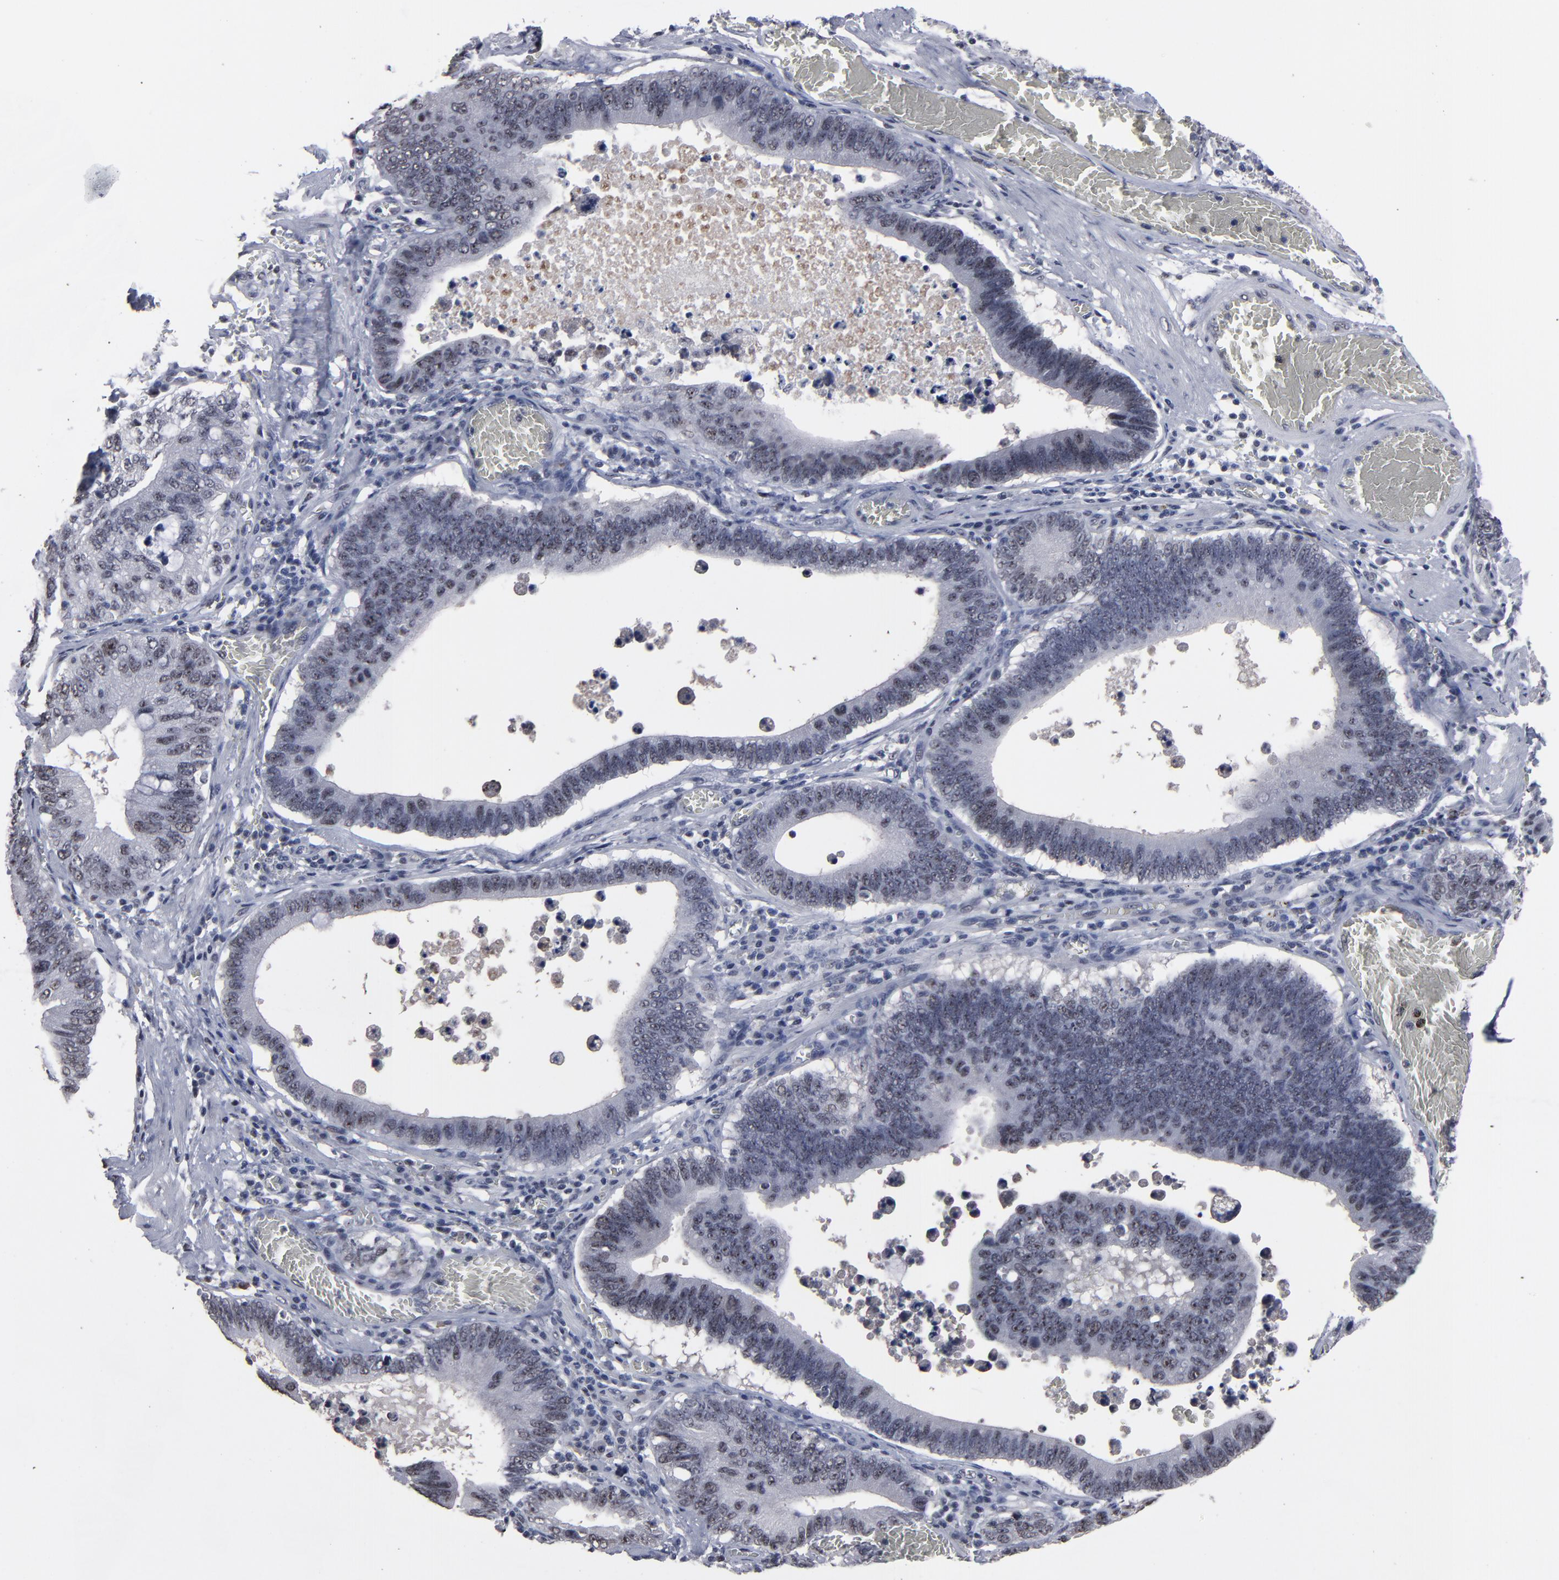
{"staining": {"intensity": "moderate", "quantity": "<25%", "location": "nuclear"}, "tissue": "stomach cancer", "cell_type": "Tumor cells", "image_type": "cancer", "snomed": [{"axis": "morphology", "description": "Adenocarcinoma, NOS"}, {"axis": "topography", "description": "Stomach"}, {"axis": "topography", "description": "Gastric cardia"}], "caption": "Stomach adenocarcinoma stained for a protein reveals moderate nuclear positivity in tumor cells.", "gene": "SSRP1", "patient": {"sex": "male", "age": 59}}